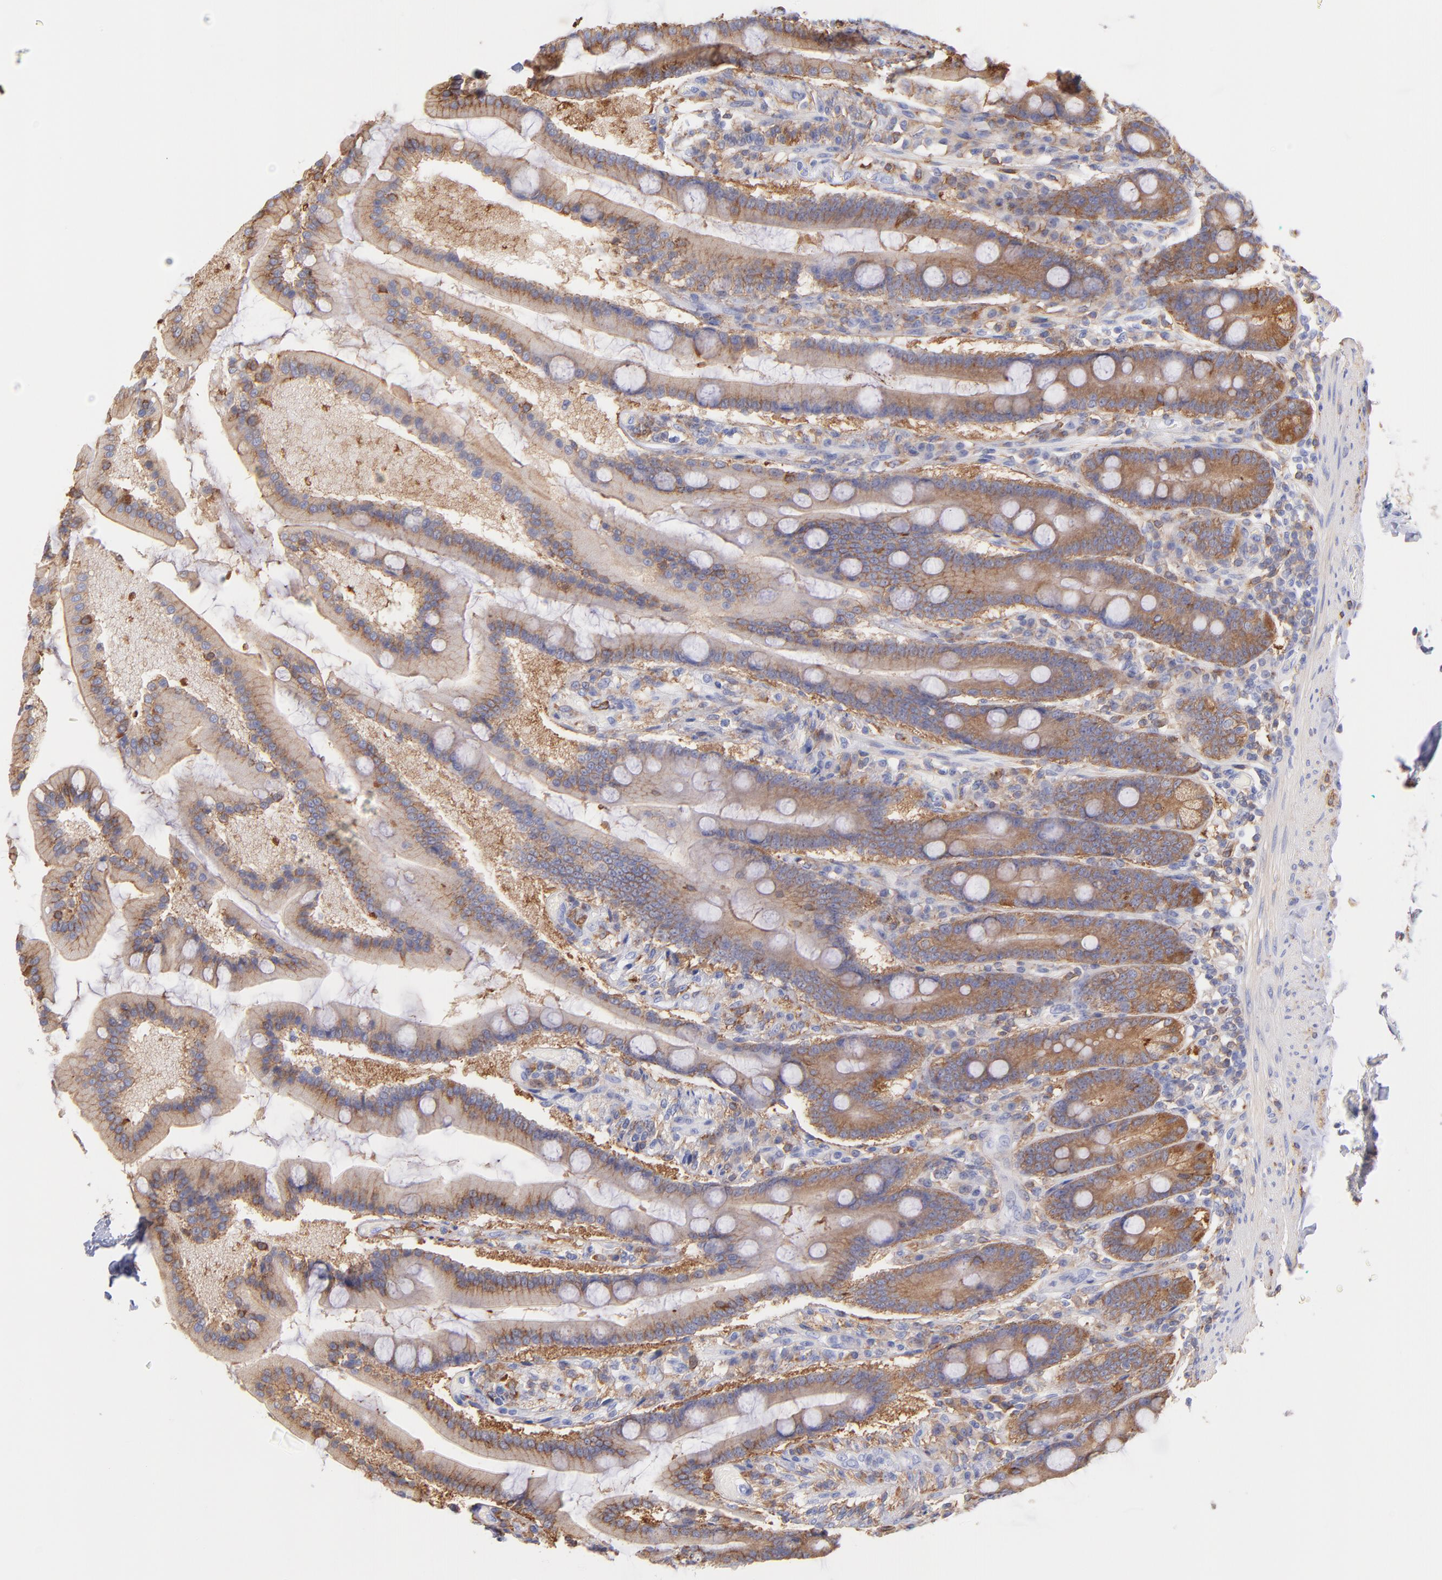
{"staining": {"intensity": "moderate", "quantity": ">75%", "location": "cytoplasmic/membranous"}, "tissue": "duodenum", "cell_type": "Glandular cells", "image_type": "normal", "snomed": [{"axis": "morphology", "description": "Normal tissue, NOS"}, {"axis": "topography", "description": "Duodenum"}], "caption": "Glandular cells reveal moderate cytoplasmic/membranous positivity in approximately >75% of cells in normal duodenum.", "gene": "PRKCA", "patient": {"sex": "female", "age": 64}}